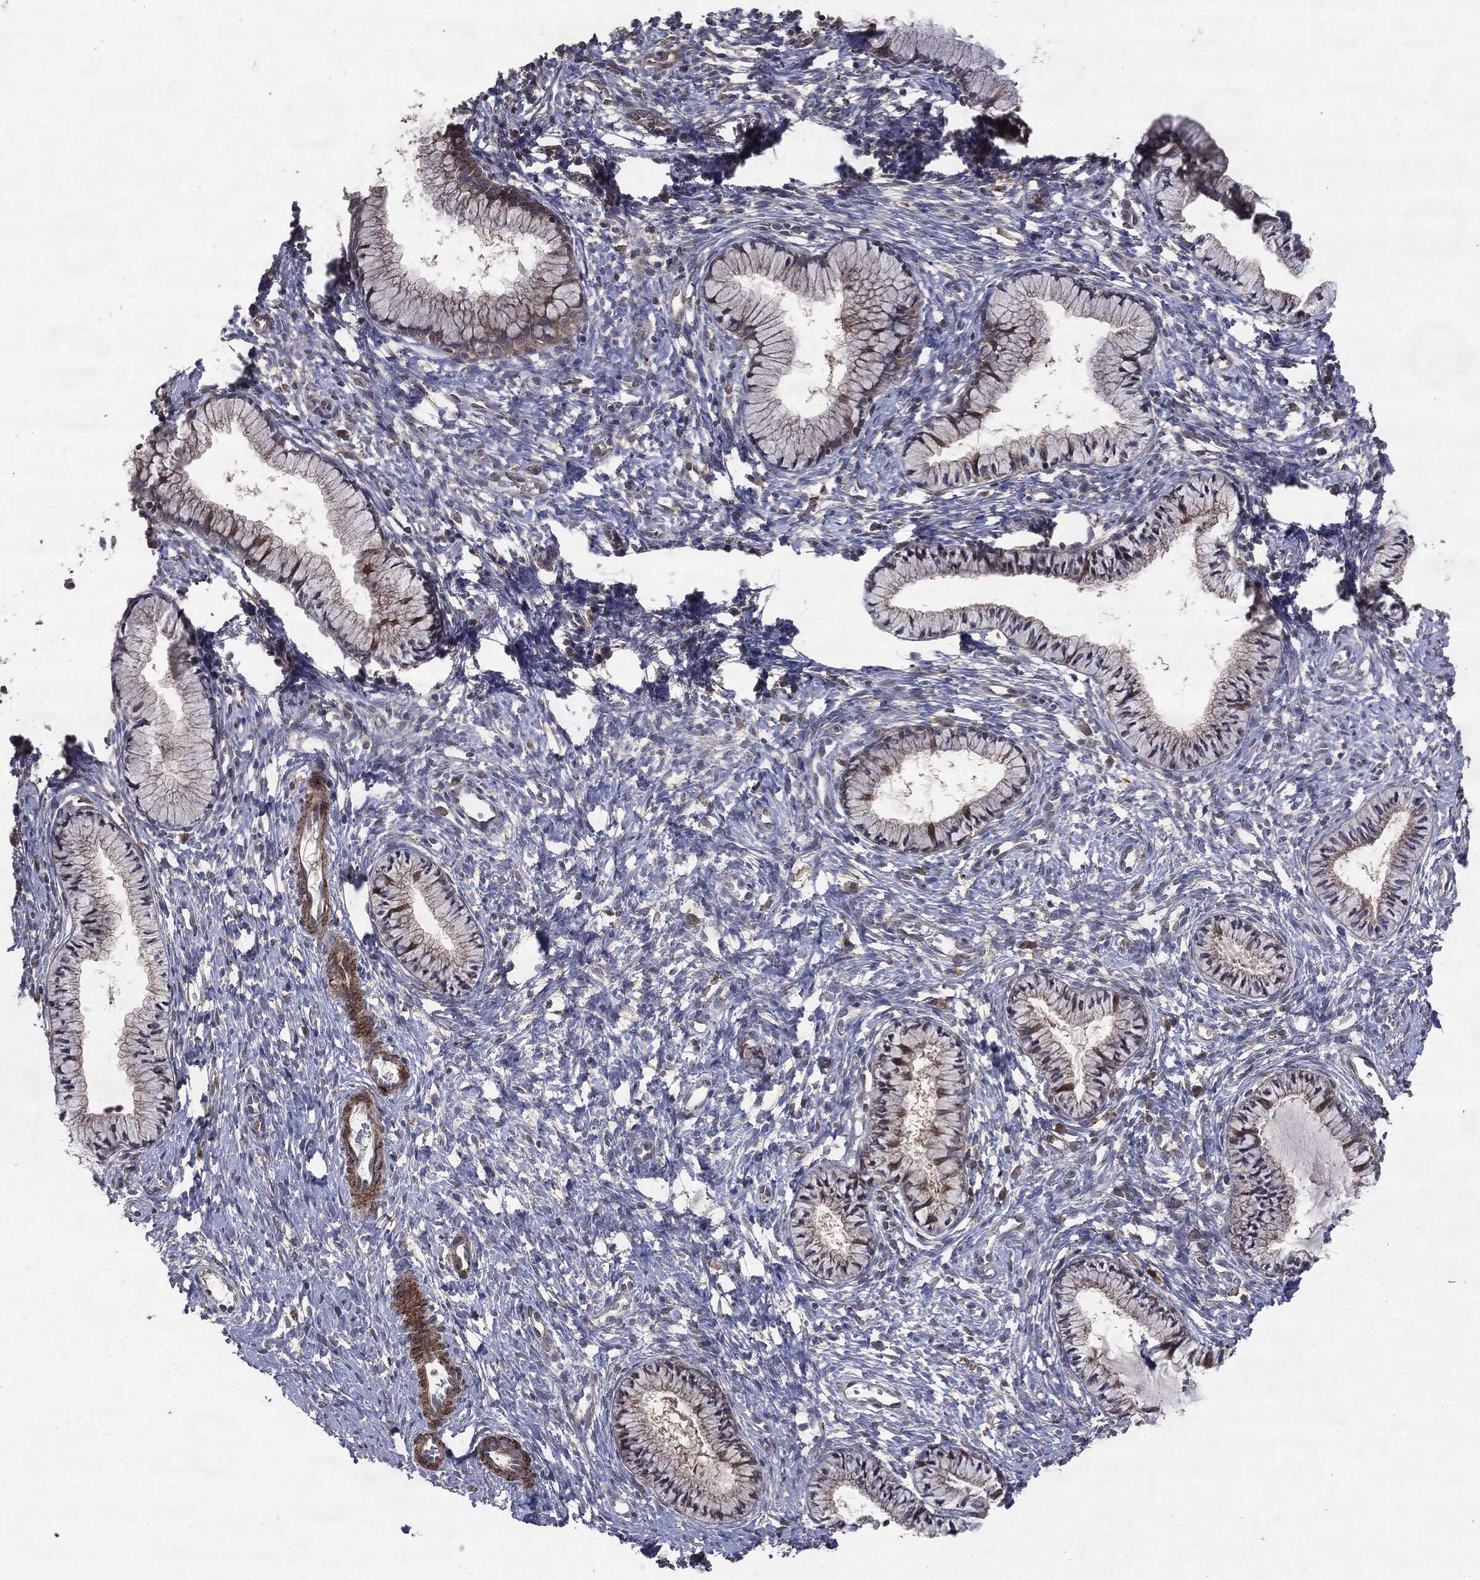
{"staining": {"intensity": "weak", "quantity": "<25%", "location": "cytoplasmic/membranous"}, "tissue": "cervix", "cell_type": "Glandular cells", "image_type": "normal", "snomed": [{"axis": "morphology", "description": "Normal tissue, NOS"}, {"axis": "topography", "description": "Cervix"}], "caption": "IHC image of benign cervix stained for a protein (brown), which exhibits no positivity in glandular cells.", "gene": "PTEN", "patient": {"sex": "female", "age": 39}}